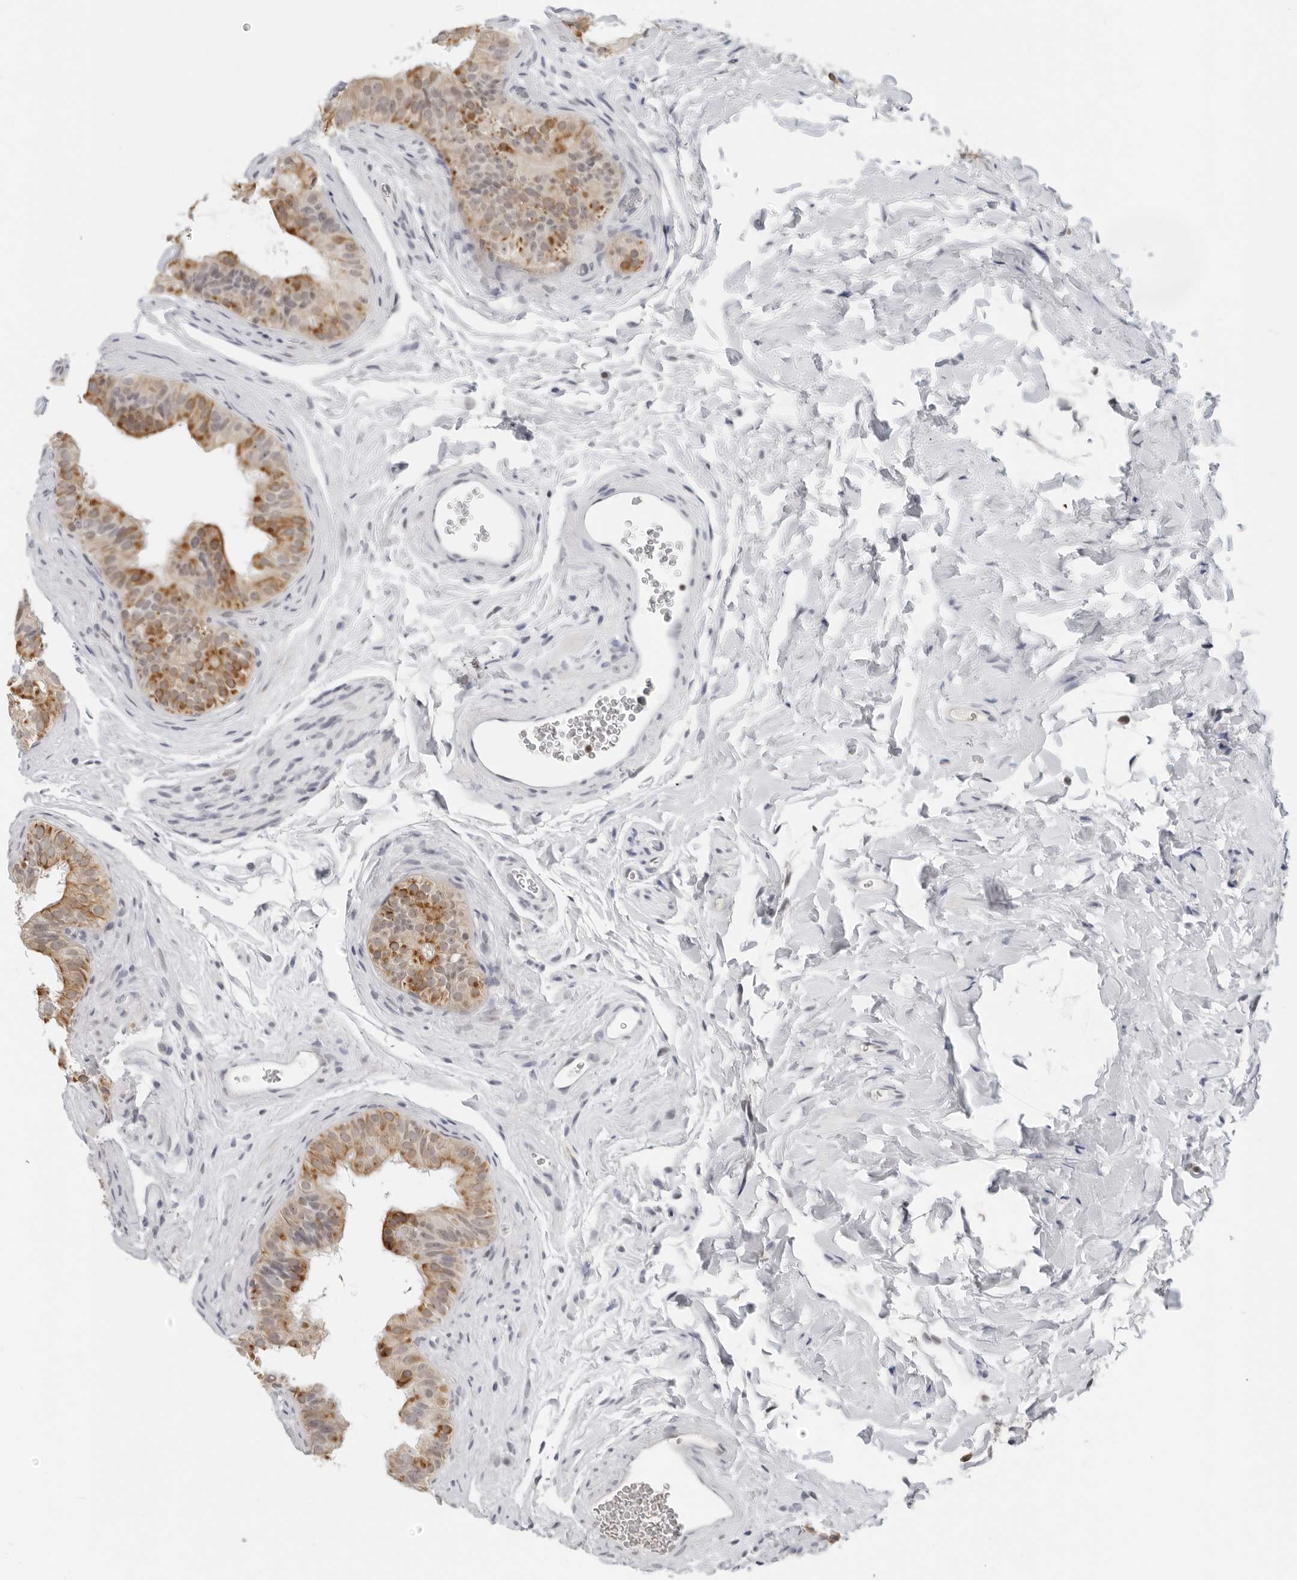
{"staining": {"intensity": "moderate", "quantity": "25%-75%", "location": "cytoplasmic/membranous"}, "tissue": "epididymis", "cell_type": "Glandular cells", "image_type": "normal", "snomed": [{"axis": "morphology", "description": "Normal tissue, NOS"}, {"axis": "topography", "description": "Epididymis"}], "caption": "Glandular cells show medium levels of moderate cytoplasmic/membranous staining in approximately 25%-75% of cells in benign human epididymis.", "gene": "FLG2", "patient": {"sex": "male", "age": 49}}